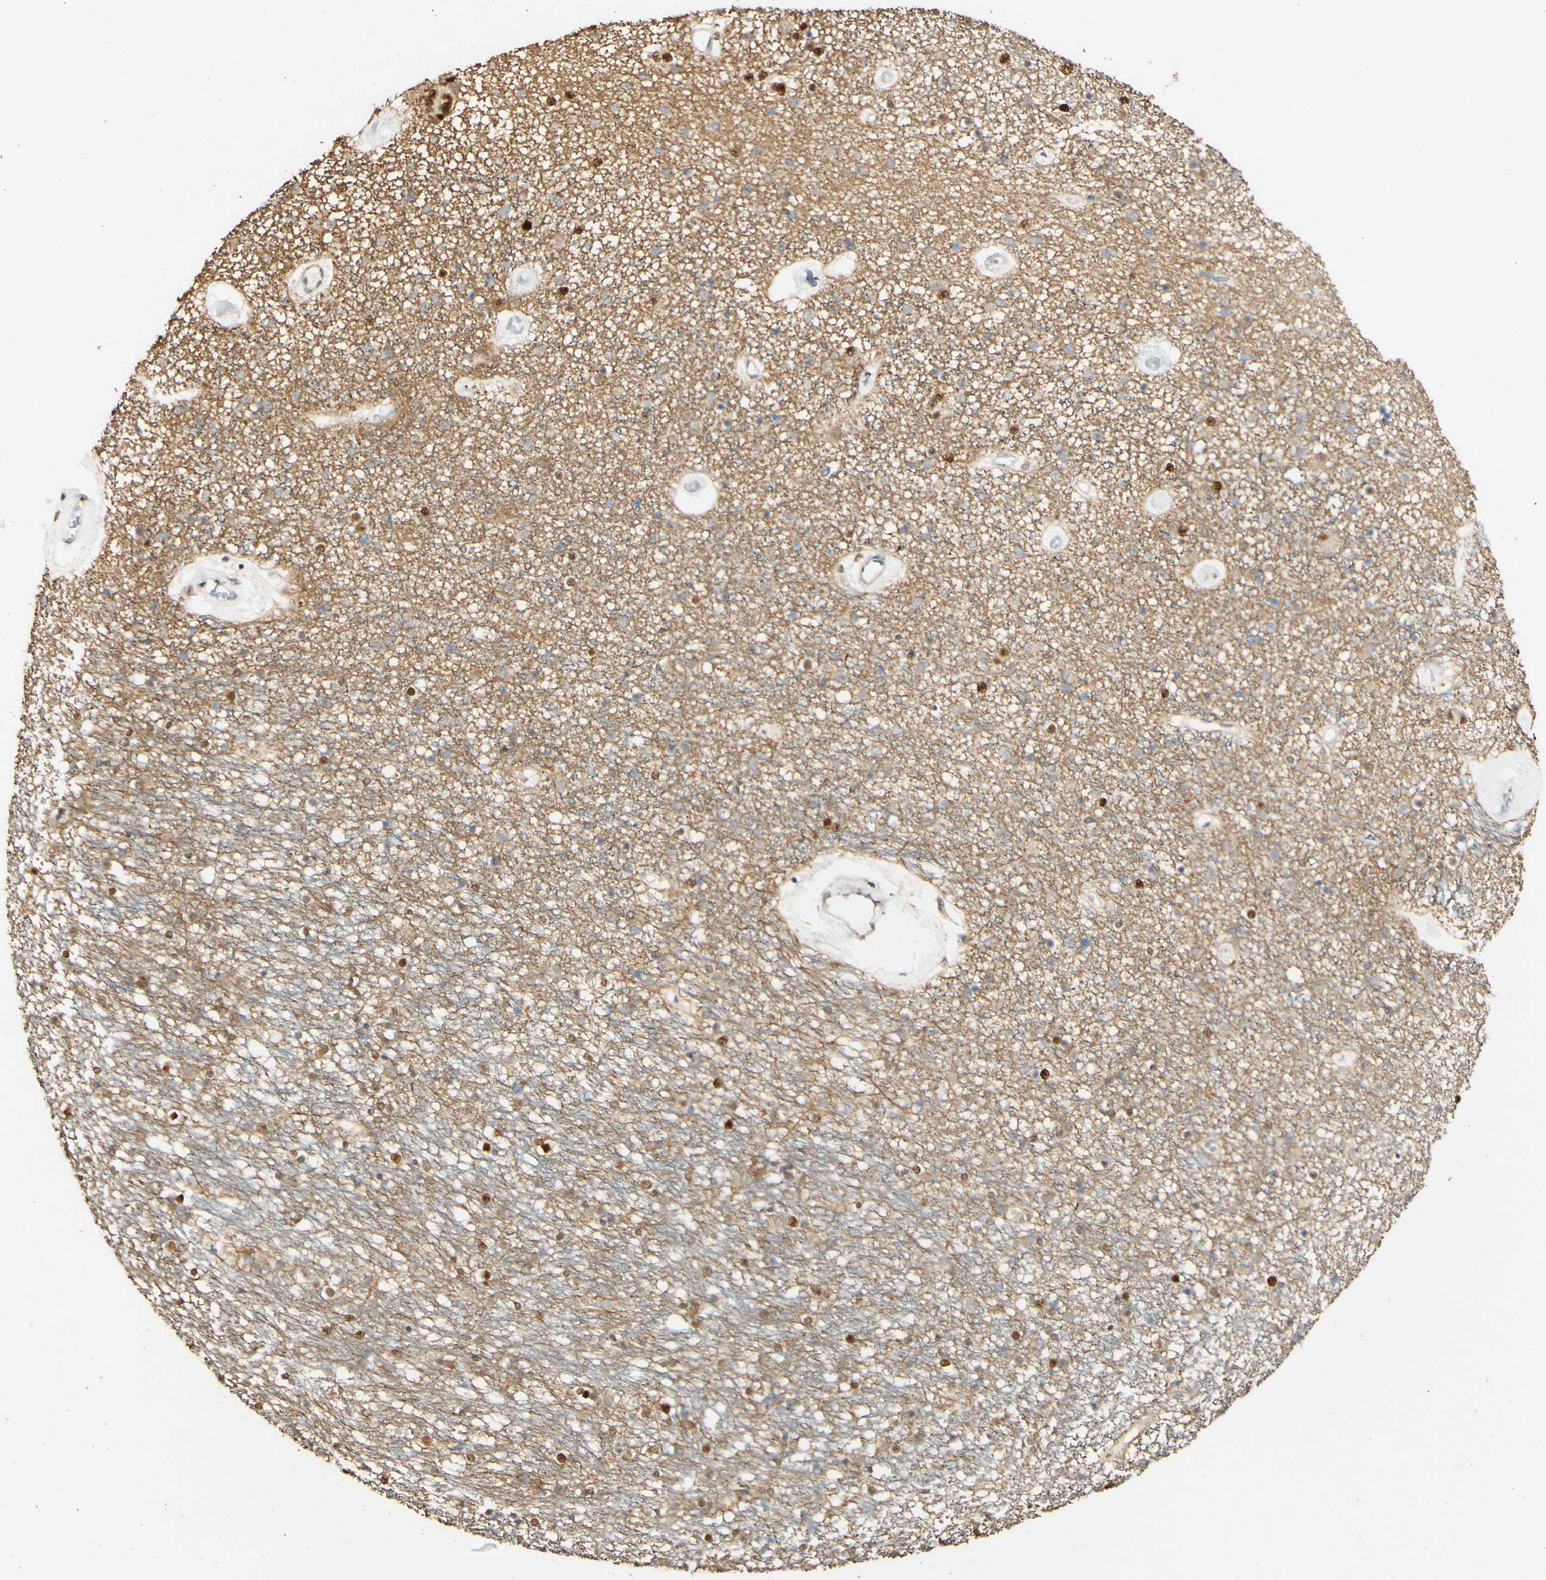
{"staining": {"intensity": "strong", "quantity": "25%-75%", "location": "nuclear"}, "tissue": "caudate", "cell_type": "Glial cells", "image_type": "normal", "snomed": [{"axis": "morphology", "description": "Normal tissue, NOS"}, {"axis": "topography", "description": "Lateral ventricle wall"}], "caption": "Immunohistochemical staining of normal human caudate displays high levels of strong nuclear positivity in approximately 25%-75% of glial cells. The protein is stained brown, and the nuclei are stained in blue (DAB IHC with brightfield microscopy, high magnification).", "gene": "MAP3K4", "patient": {"sex": "female", "age": 54}}